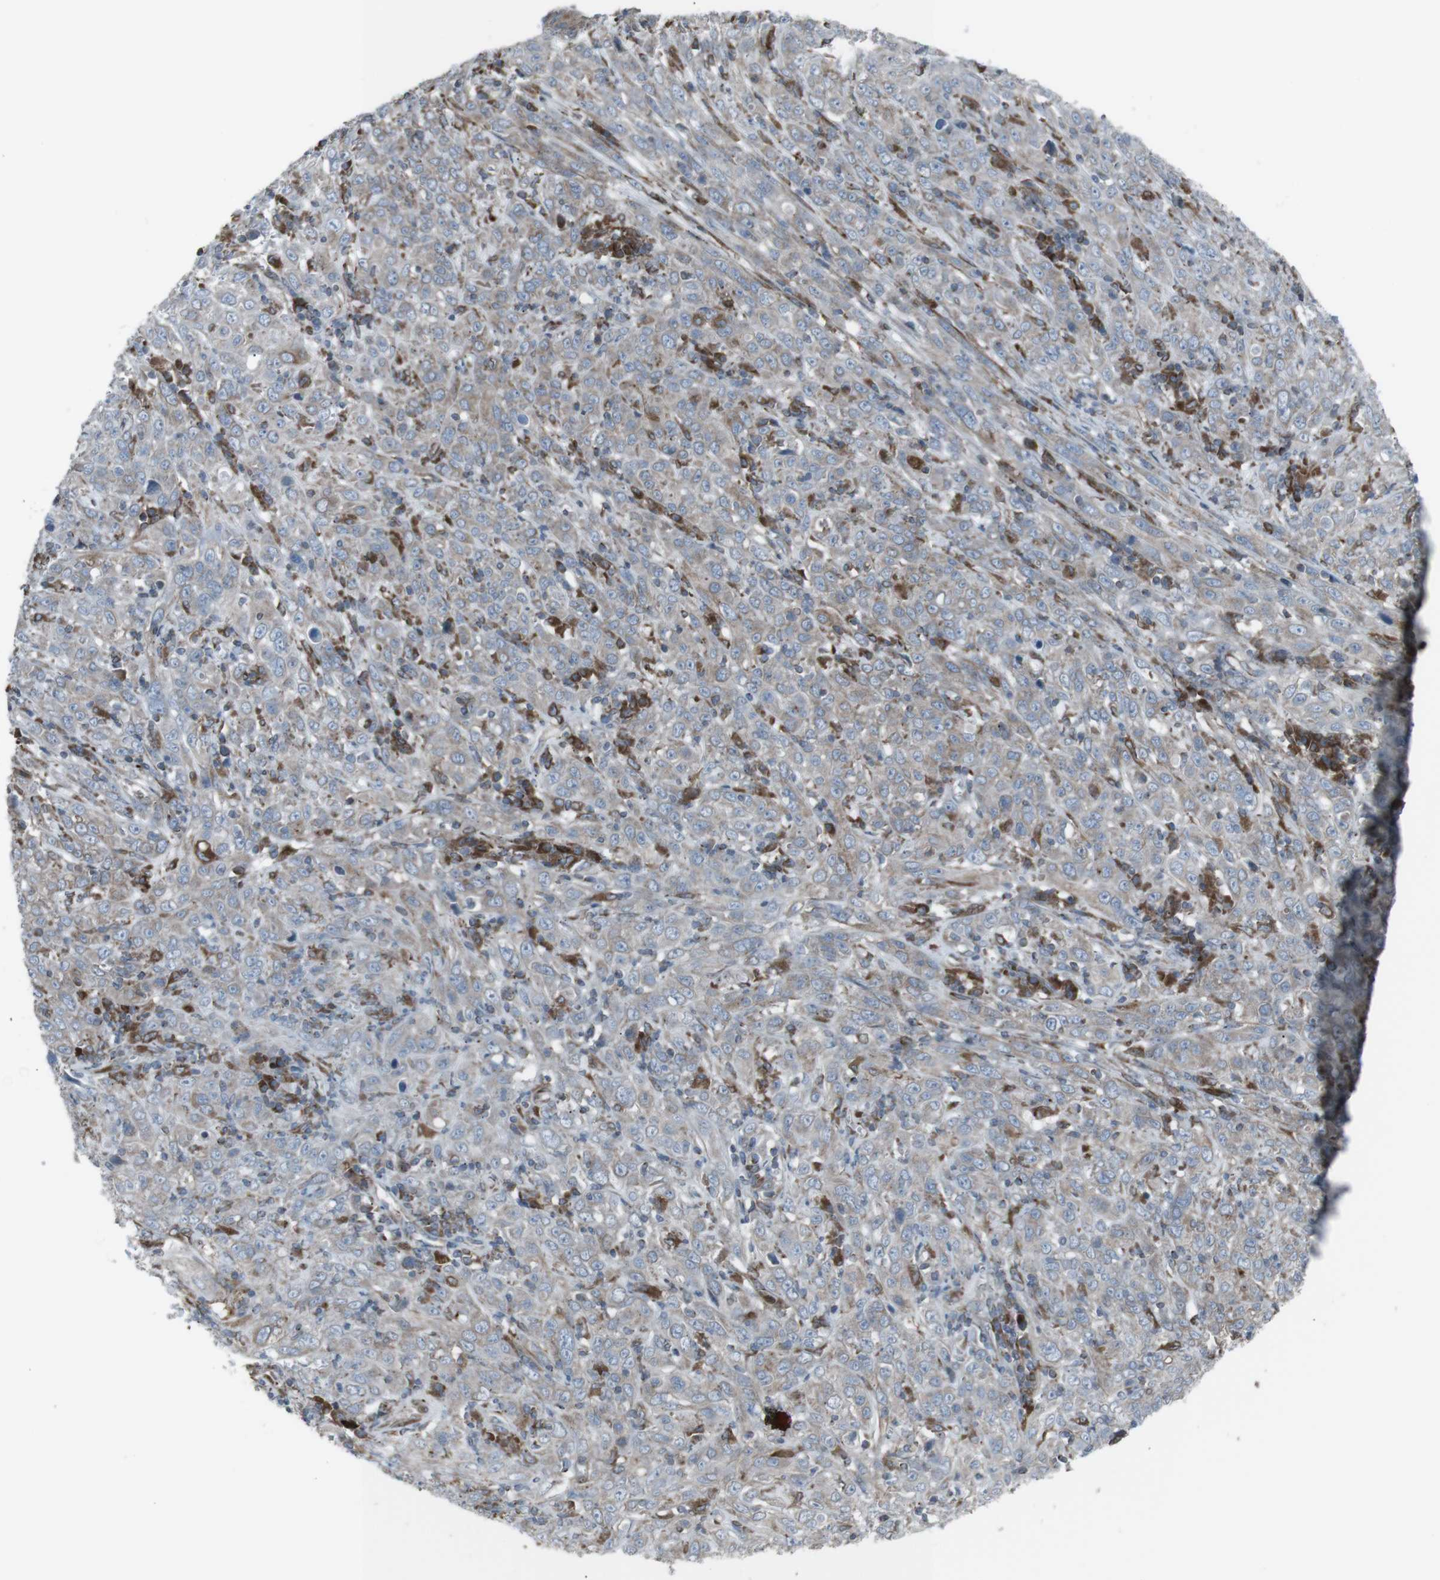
{"staining": {"intensity": "weak", "quantity": ">75%", "location": "cytoplasmic/membranous"}, "tissue": "cervical cancer", "cell_type": "Tumor cells", "image_type": "cancer", "snomed": [{"axis": "morphology", "description": "Squamous cell carcinoma, NOS"}, {"axis": "topography", "description": "Cervix"}], "caption": "The immunohistochemical stain highlights weak cytoplasmic/membranous expression in tumor cells of squamous cell carcinoma (cervical) tissue.", "gene": "LNPK", "patient": {"sex": "female", "age": 46}}